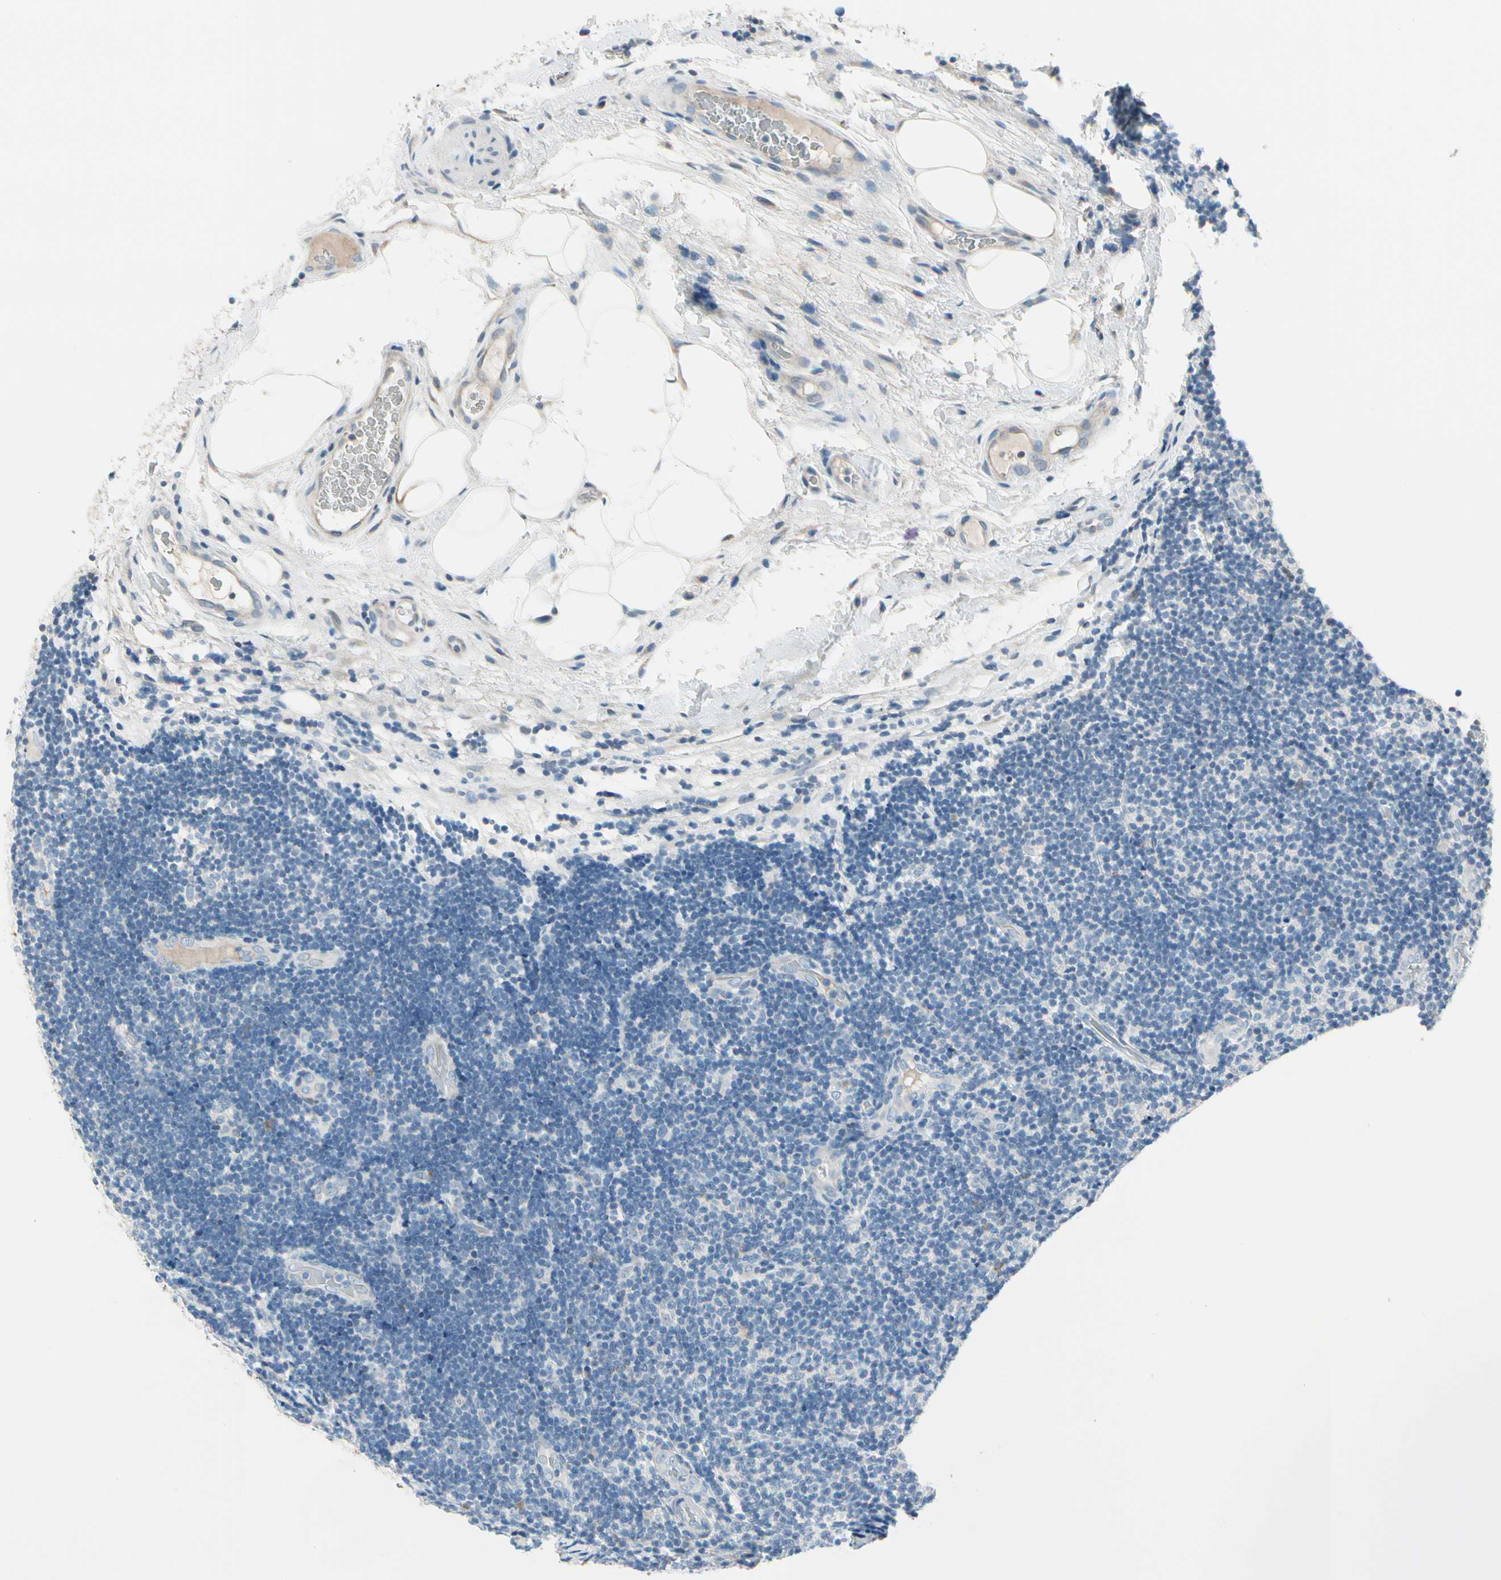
{"staining": {"intensity": "negative", "quantity": "none", "location": "none"}, "tissue": "lymphoma", "cell_type": "Tumor cells", "image_type": "cancer", "snomed": [{"axis": "morphology", "description": "Malignant lymphoma, non-Hodgkin's type, Low grade"}, {"axis": "topography", "description": "Lymph node"}], "caption": "There is no significant staining in tumor cells of malignant lymphoma, non-Hodgkin's type (low-grade). (Brightfield microscopy of DAB (3,3'-diaminobenzidine) IHC at high magnification).", "gene": "STK40", "patient": {"sex": "male", "age": 83}}